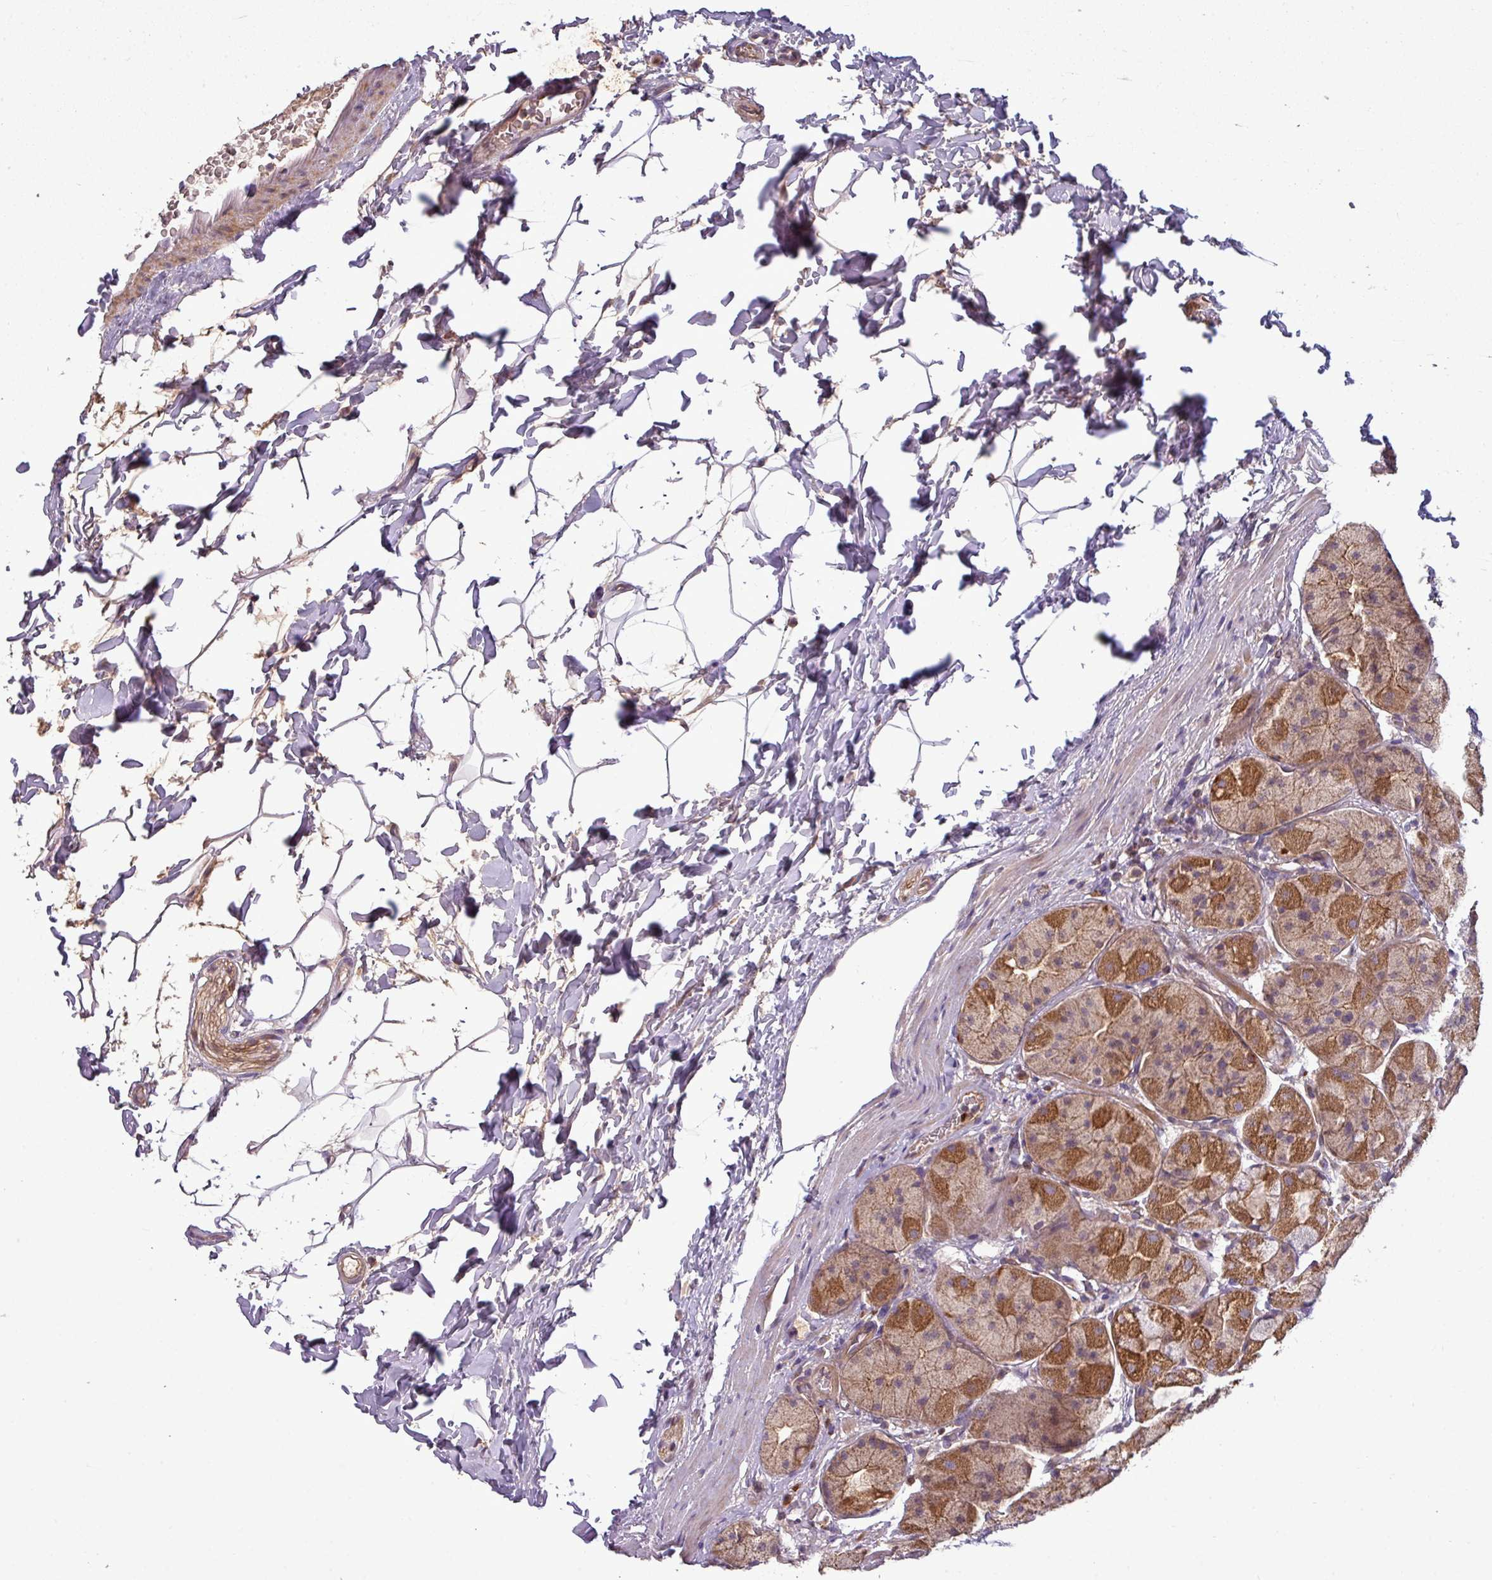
{"staining": {"intensity": "moderate", "quantity": ">75%", "location": "cytoplasmic/membranous"}, "tissue": "stomach", "cell_type": "Glandular cells", "image_type": "normal", "snomed": [{"axis": "morphology", "description": "Normal tissue, NOS"}, {"axis": "topography", "description": "Stomach"}], "caption": "Protein expression analysis of normal human stomach reveals moderate cytoplasmic/membranous positivity in approximately >75% of glandular cells.", "gene": "PAPLN", "patient": {"sex": "male", "age": 57}}